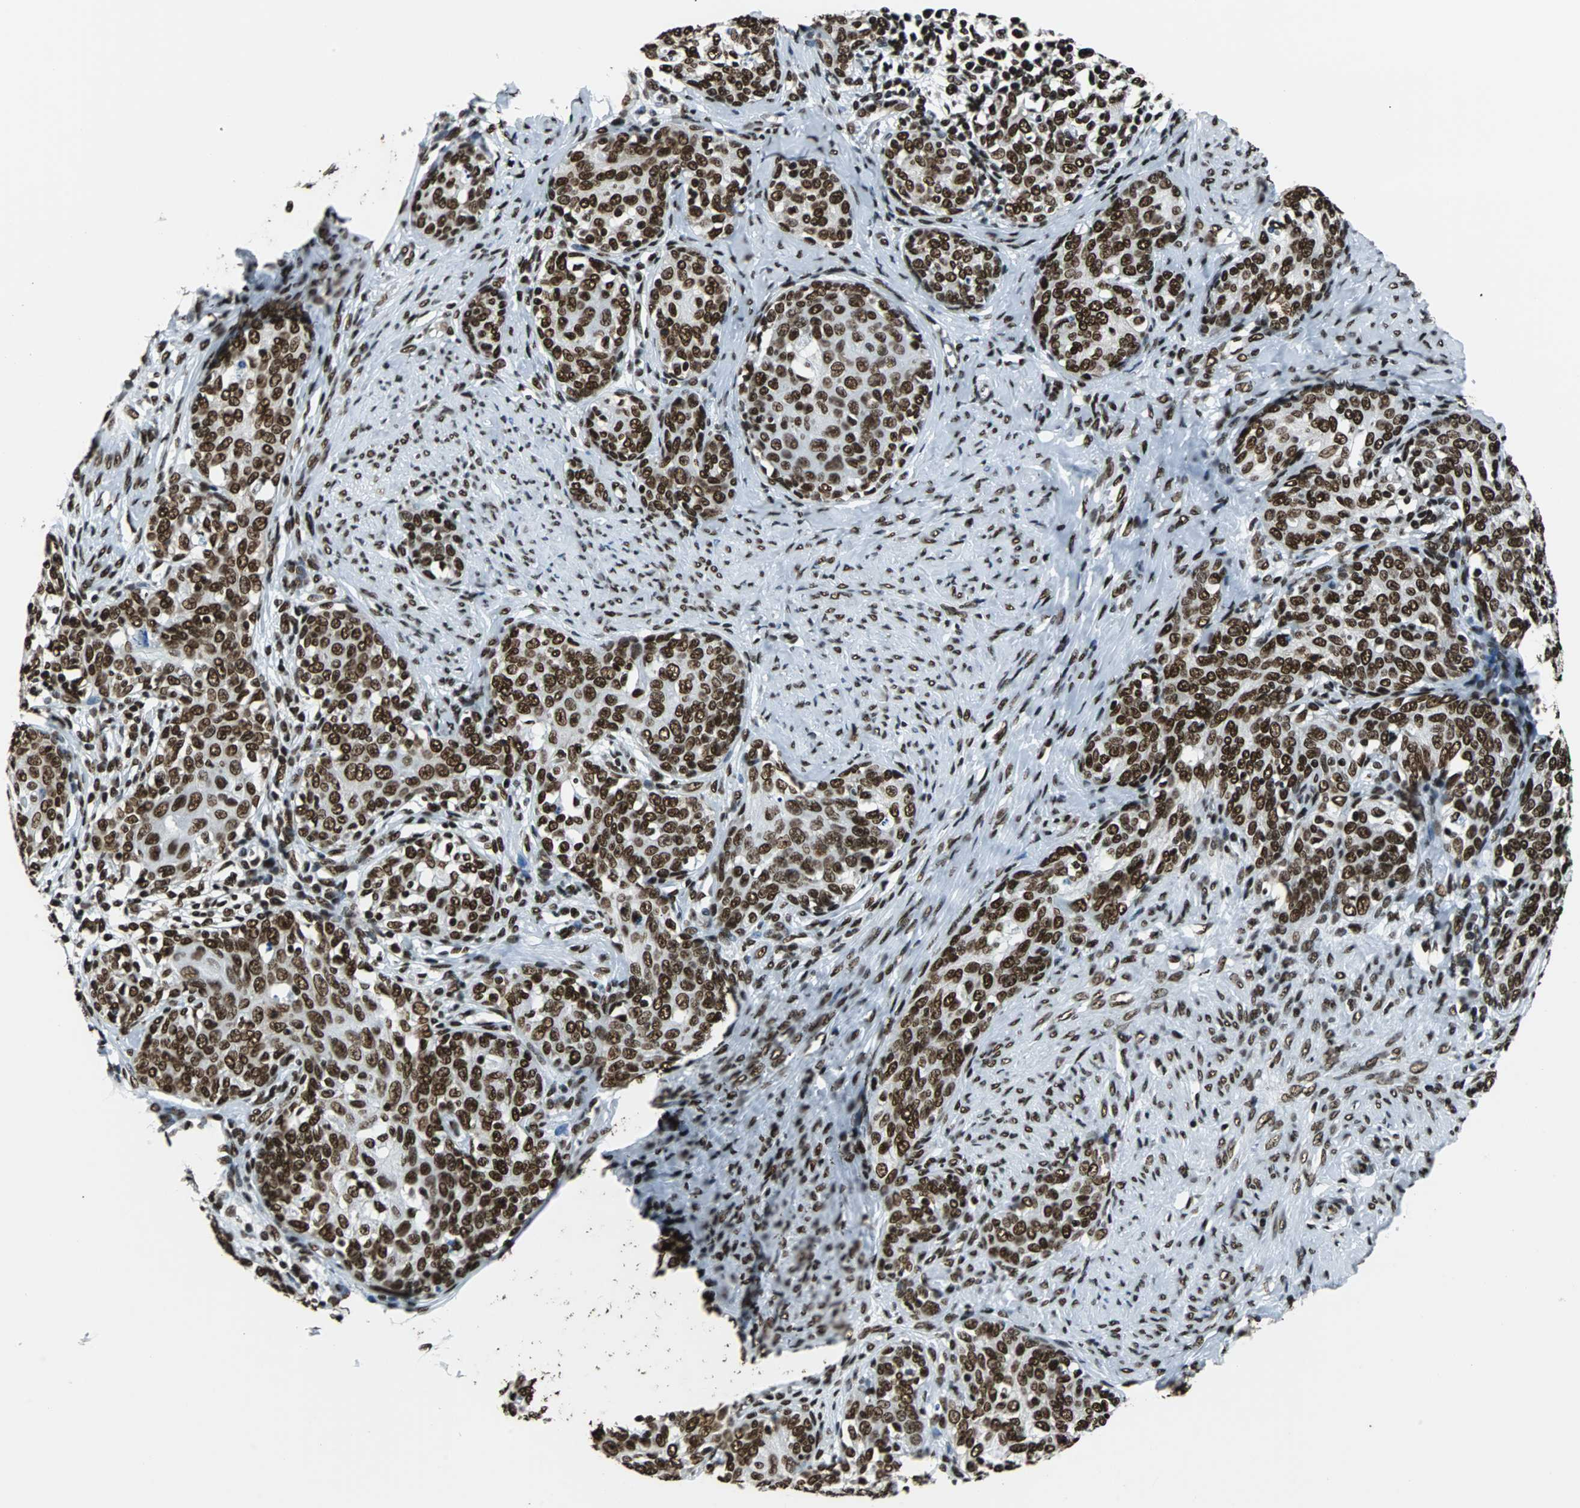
{"staining": {"intensity": "strong", "quantity": ">75%", "location": "nuclear"}, "tissue": "cervical cancer", "cell_type": "Tumor cells", "image_type": "cancer", "snomed": [{"axis": "morphology", "description": "Squamous cell carcinoma, NOS"}, {"axis": "morphology", "description": "Adenocarcinoma, NOS"}, {"axis": "topography", "description": "Cervix"}], "caption": "This image displays IHC staining of human cervical adenocarcinoma, with high strong nuclear expression in about >75% of tumor cells.", "gene": "FUBP1", "patient": {"sex": "female", "age": 52}}